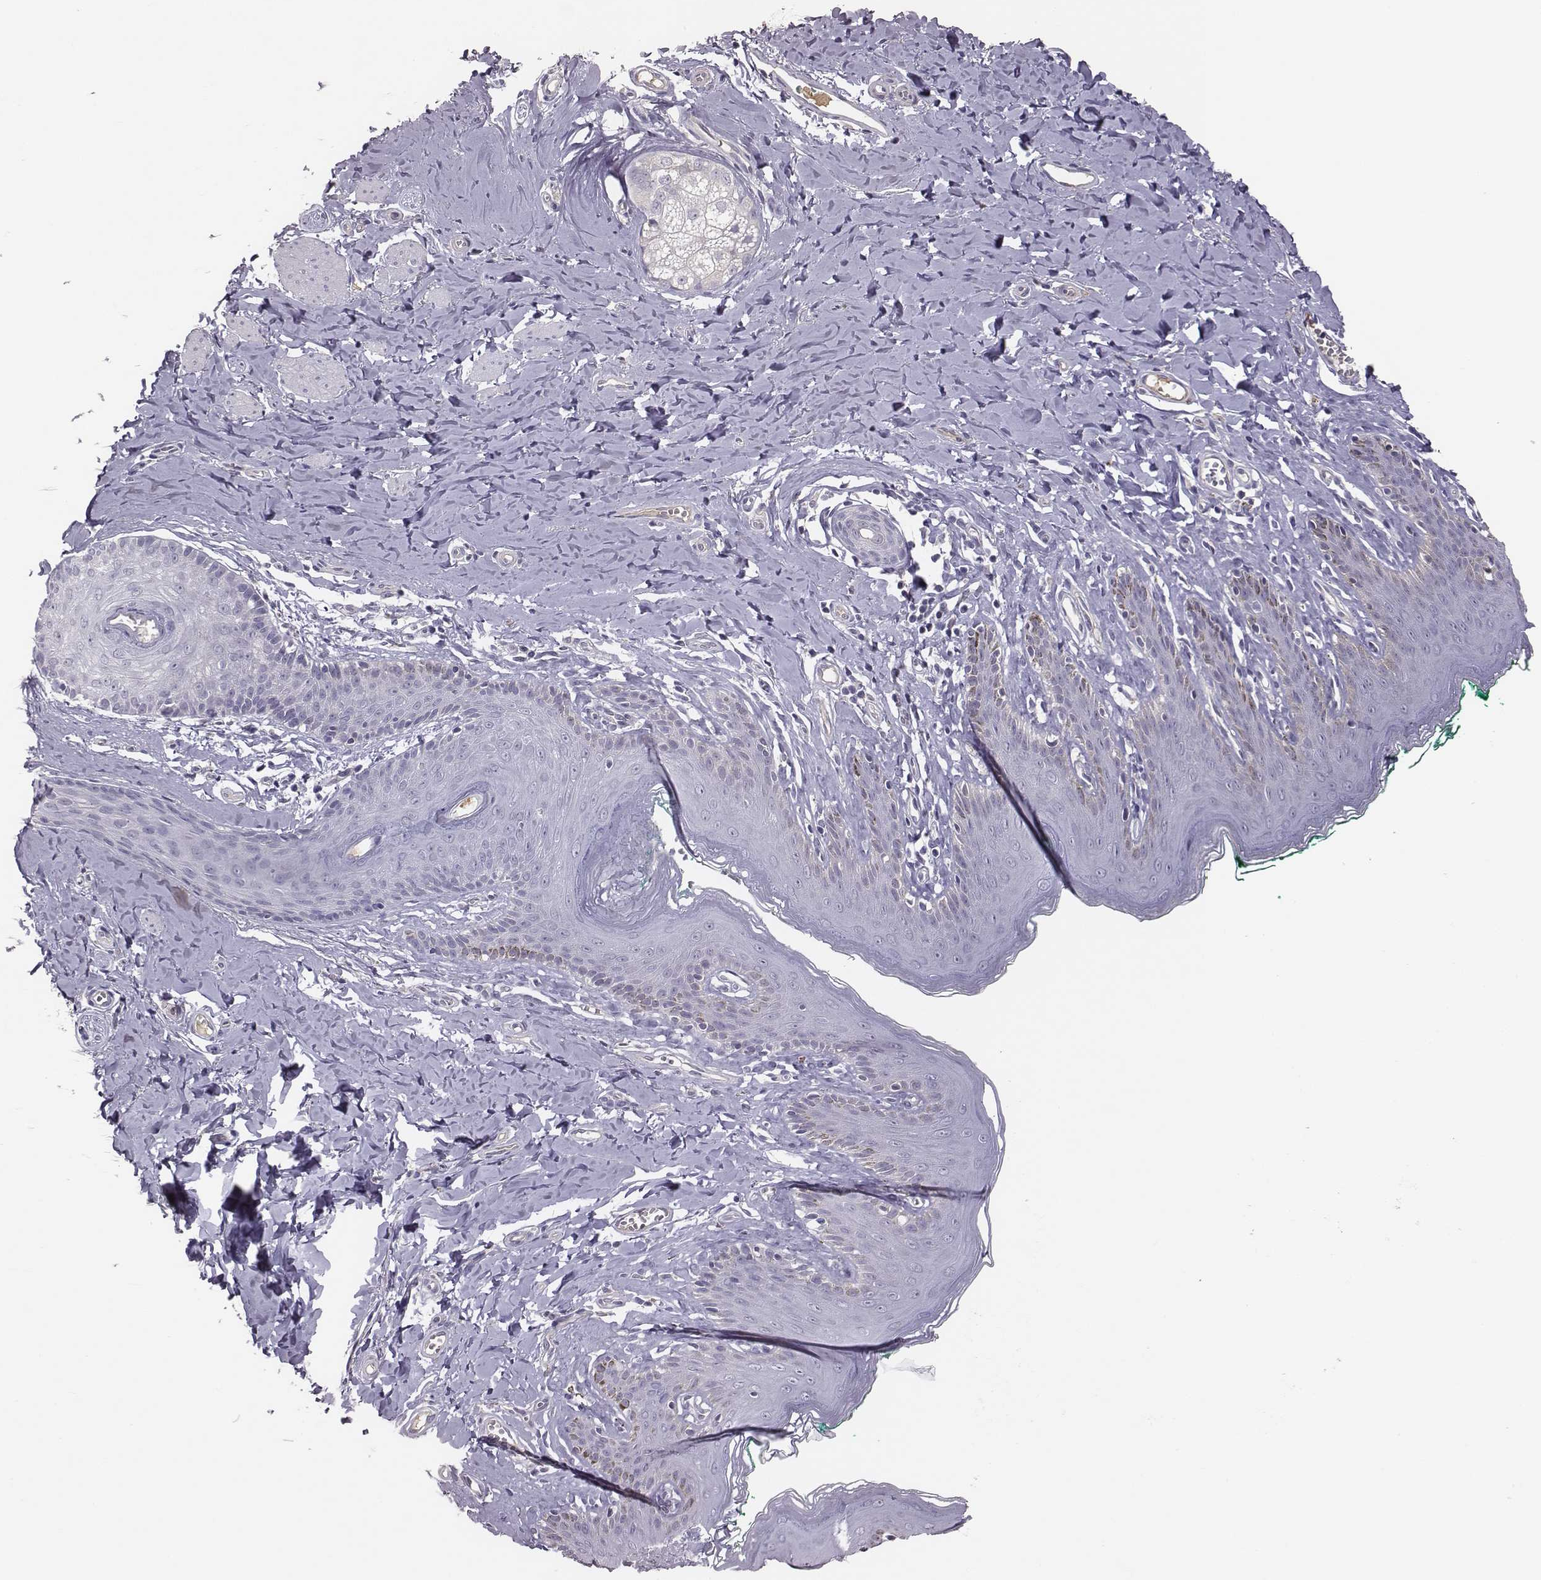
{"staining": {"intensity": "negative", "quantity": "none", "location": "none"}, "tissue": "skin", "cell_type": "Epidermal cells", "image_type": "normal", "snomed": [{"axis": "morphology", "description": "Normal tissue, NOS"}, {"axis": "topography", "description": "Vulva"}], "caption": "High power microscopy image of an immunohistochemistry micrograph of unremarkable skin, revealing no significant positivity in epidermal cells. Brightfield microscopy of immunohistochemistry stained with DAB (brown) and hematoxylin (blue), captured at high magnification.", "gene": "KMO", "patient": {"sex": "female", "age": 66}}